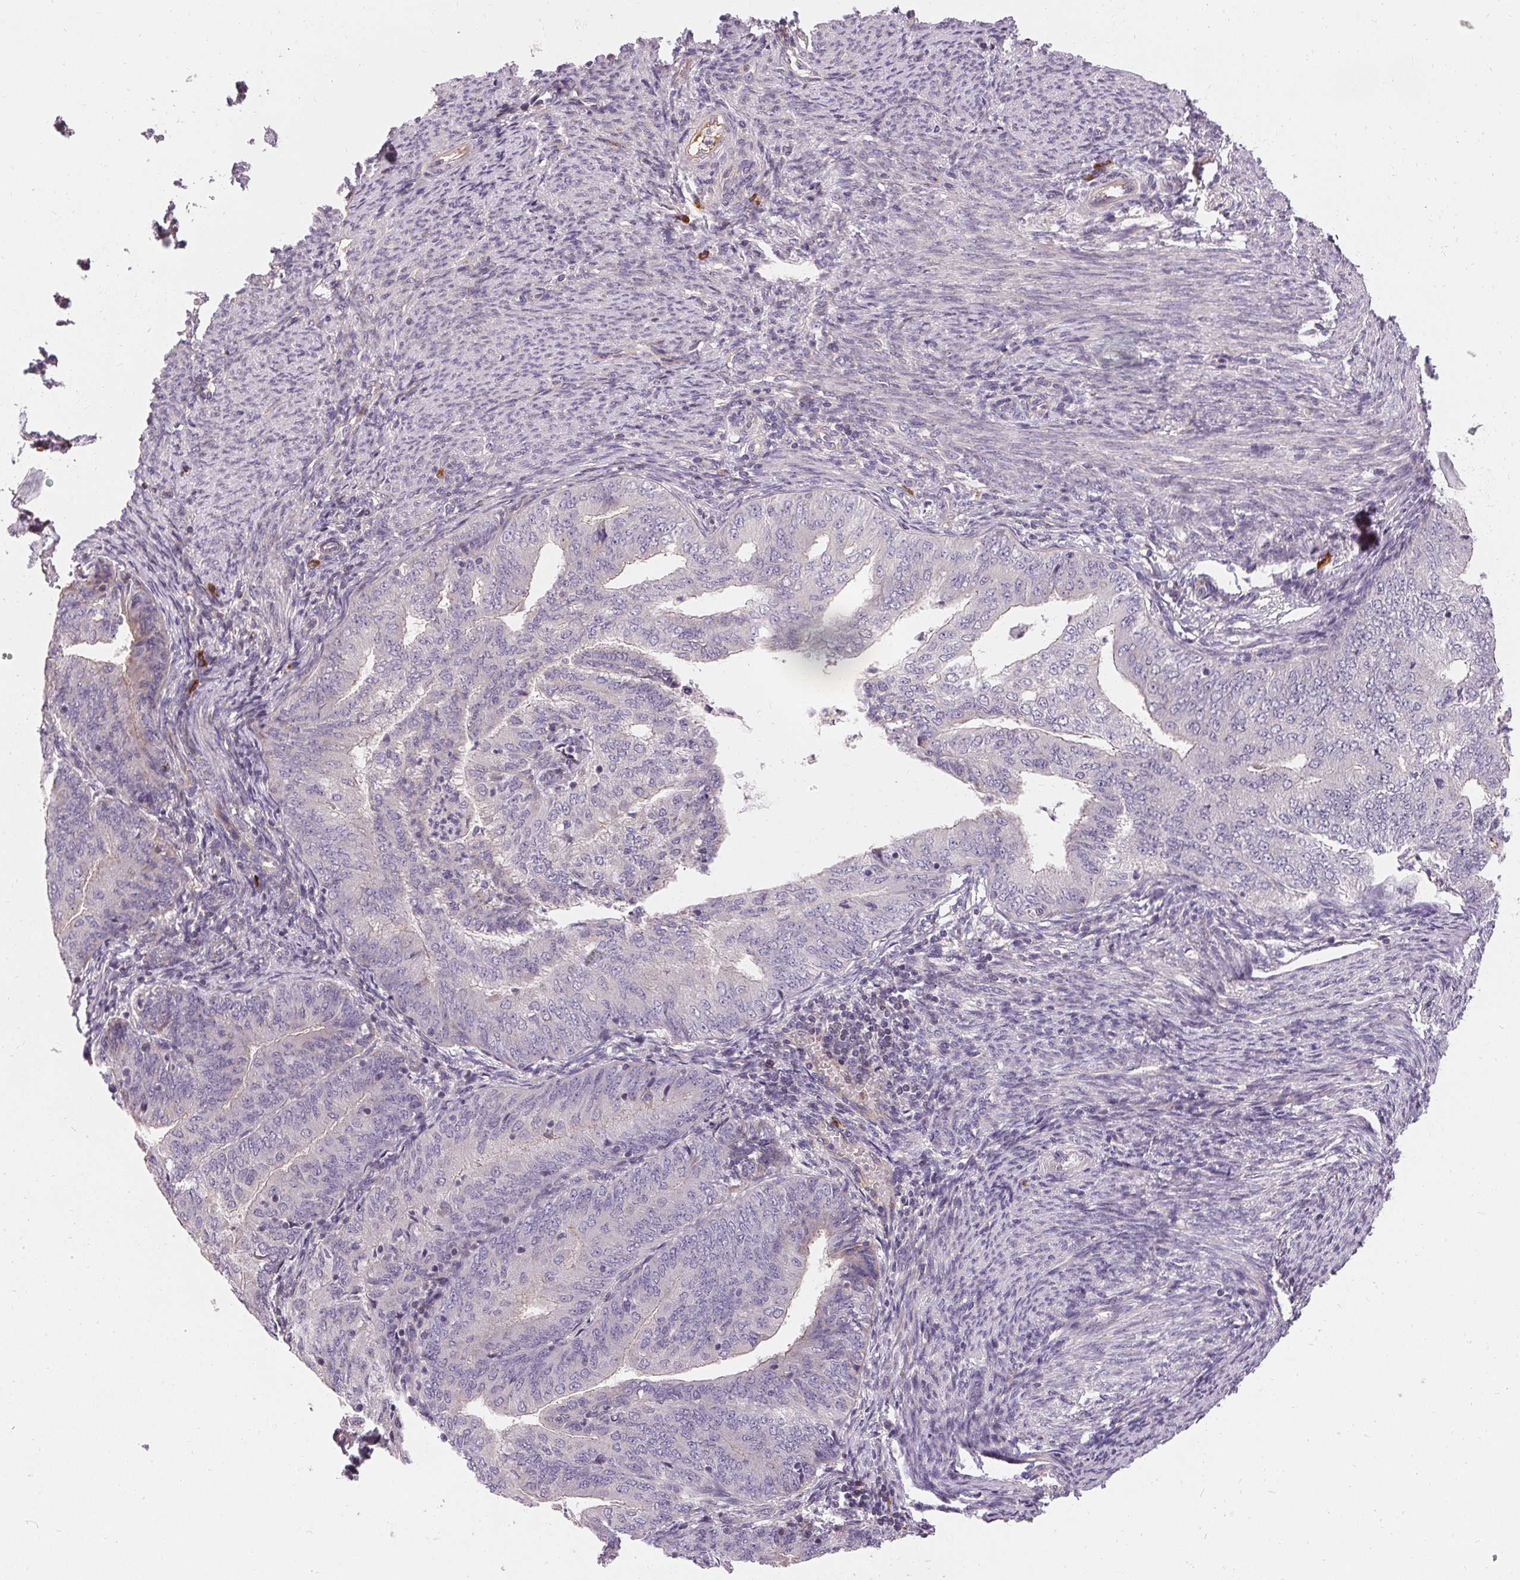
{"staining": {"intensity": "negative", "quantity": "none", "location": "none"}, "tissue": "endometrial cancer", "cell_type": "Tumor cells", "image_type": "cancer", "snomed": [{"axis": "morphology", "description": "Adenocarcinoma, NOS"}, {"axis": "topography", "description": "Endometrium"}], "caption": "An image of endometrial adenocarcinoma stained for a protein demonstrates no brown staining in tumor cells.", "gene": "APLP1", "patient": {"sex": "female", "age": 57}}